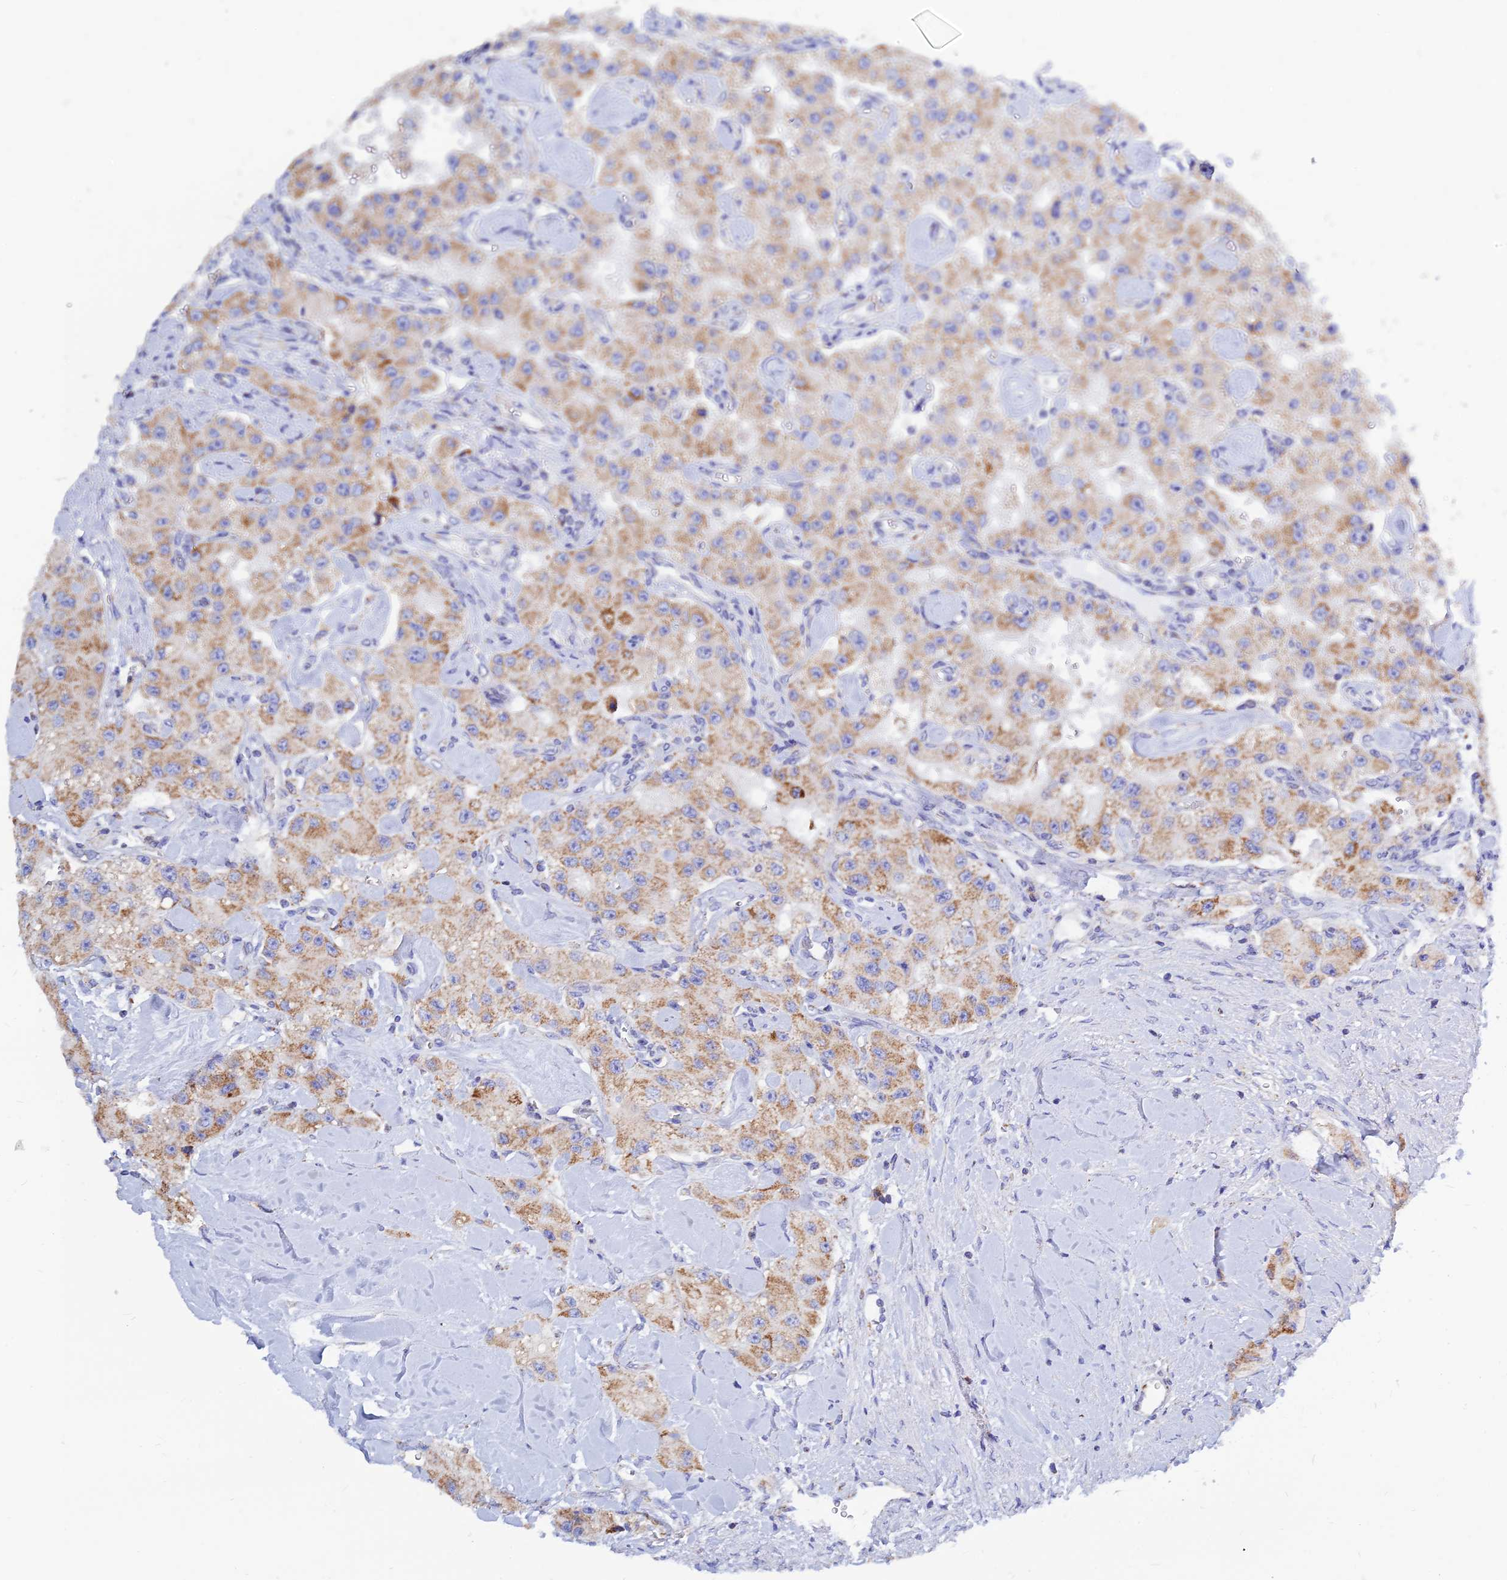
{"staining": {"intensity": "moderate", "quantity": ">75%", "location": "cytoplasmic/membranous"}, "tissue": "carcinoid", "cell_type": "Tumor cells", "image_type": "cancer", "snomed": [{"axis": "morphology", "description": "Carcinoid, malignant, NOS"}, {"axis": "topography", "description": "Pancreas"}], "caption": "Carcinoid (malignant) stained for a protein (brown) shows moderate cytoplasmic/membranous positive expression in approximately >75% of tumor cells.", "gene": "MGST1", "patient": {"sex": "male", "age": 41}}